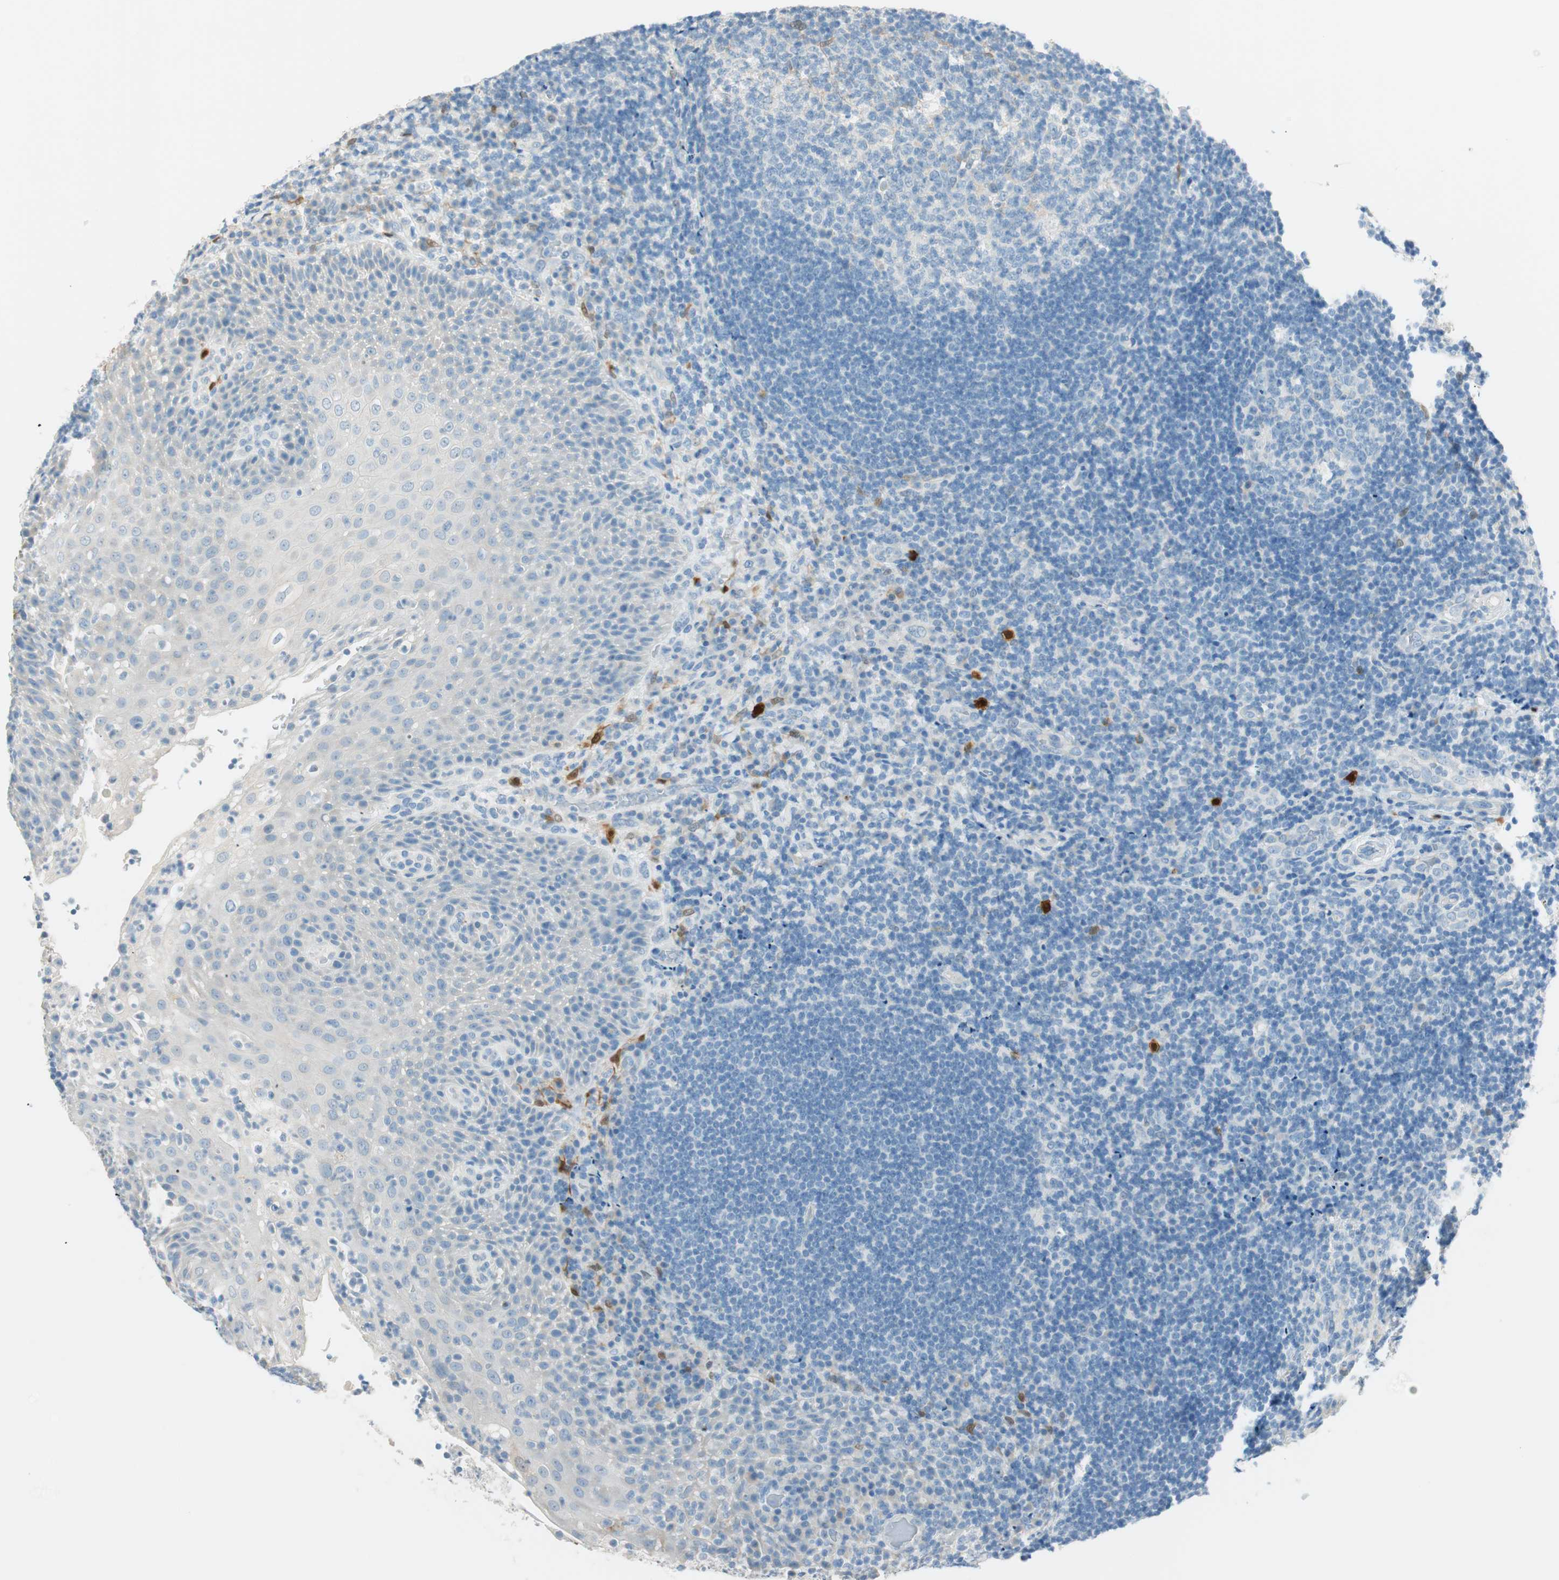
{"staining": {"intensity": "negative", "quantity": "none", "location": "none"}, "tissue": "lymphoma", "cell_type": "Tumor cells", "image_type": "cancer", "snomed": [{"axis": "morphology", "description": "Malignant lymphoma, non-Hodgkin's type, High grade"}, {"axis": "topography", "description": "Tonsil"}], "caption": "Protein analysis of lymphoma displays no significant expression in tumor cells. (Brightfield microscopy of DAB (3,3'-diaminobenzidine) immunohistochemistry at high magnification).", "gene": "HPGD", "patient": {"sex": "female", "age": 36}}